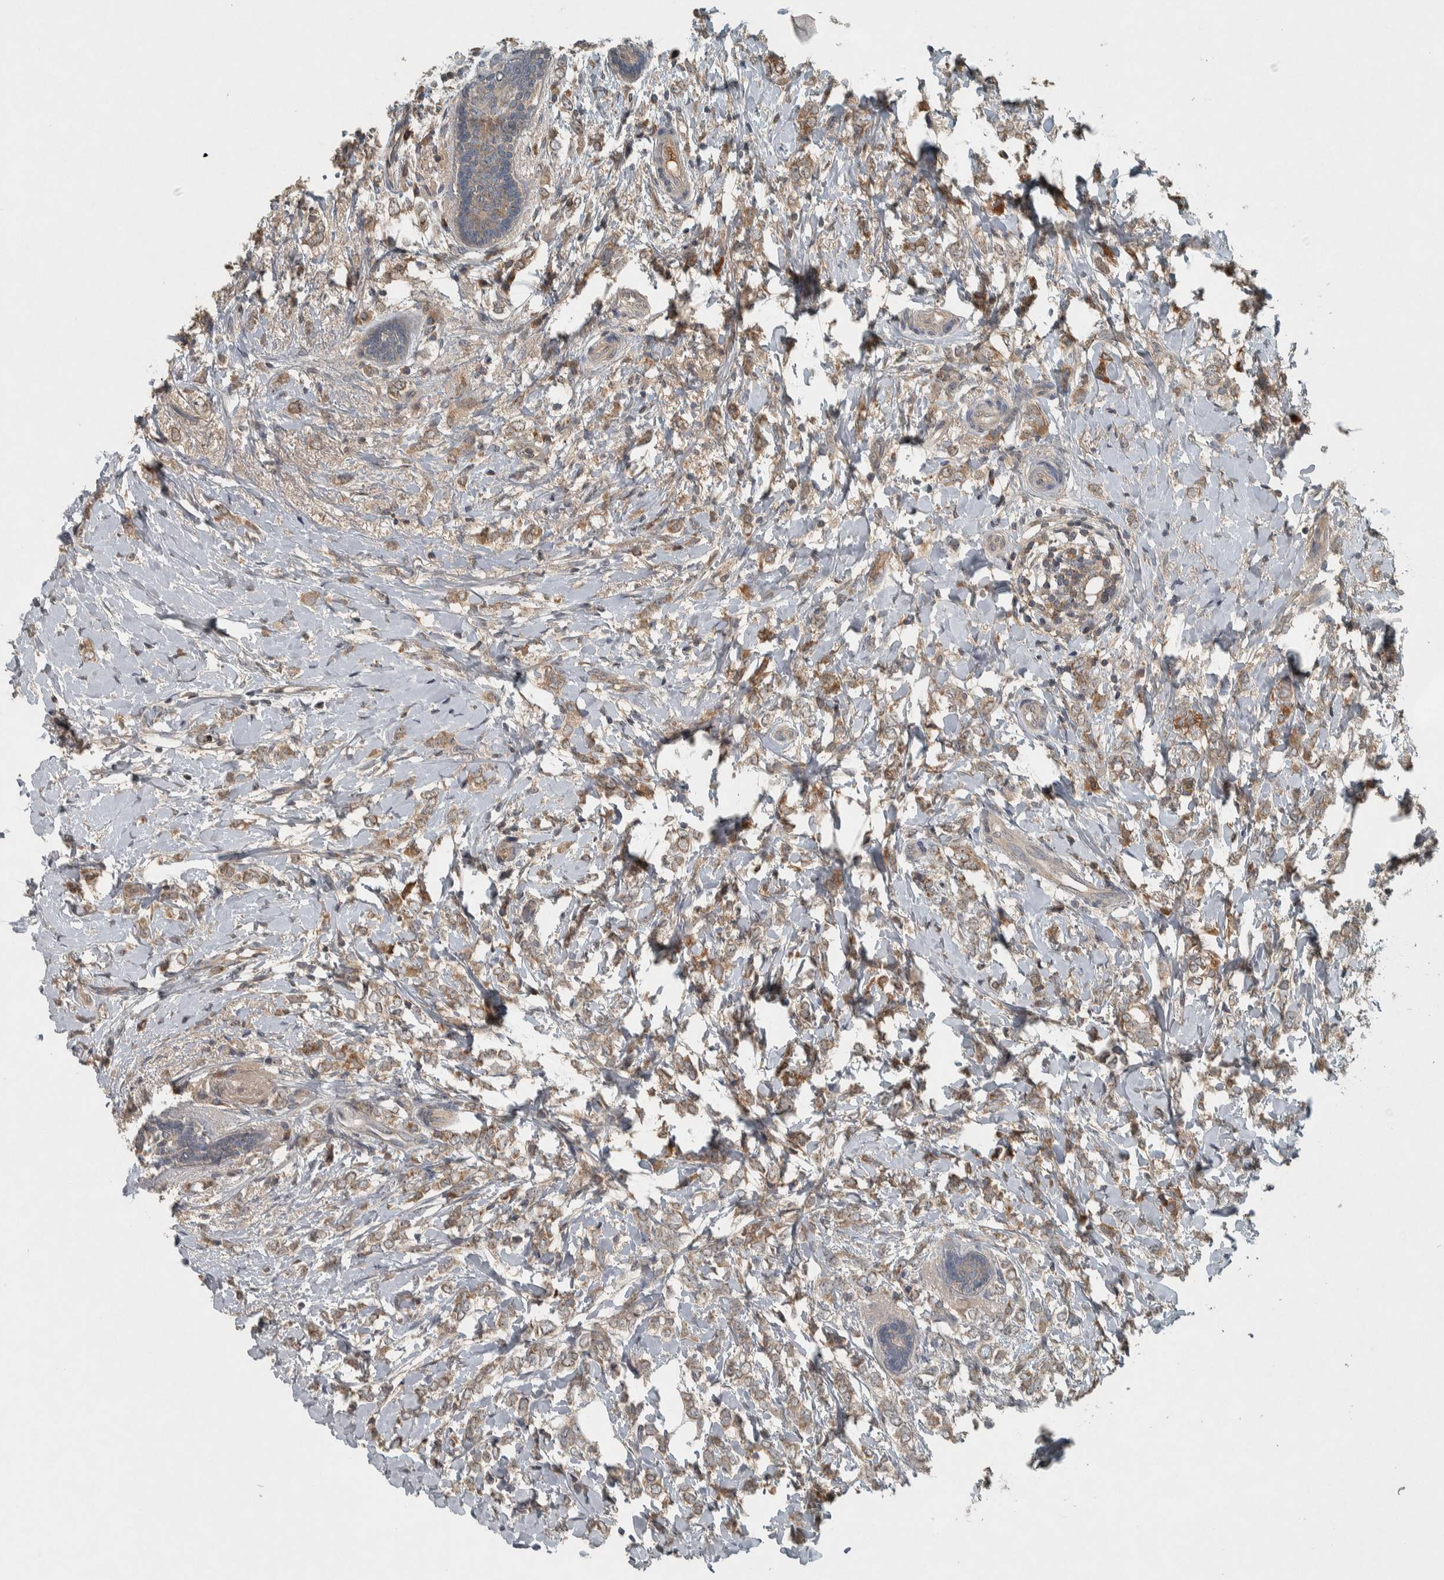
{"staining": {"intensity": "weak", "quantity": ">75%", "location": "cytoplasmic/membranous"}, "tissue": "breast cancer", "cell_type": "Tumor cells", "image_type": "cancer", "snomed": [{"axis": "morphology", "description": "Normal tissue, NOS"}, {"axis": "morphology", "description": "Lobular carcinoma"}, {"axis": "topography", "description": "Breast"}], "caption": "Lobular carcinoma (breast) stained with a brown dye shows weak cytoplasmic/membranous positive positivity in approximately >75% of tumor cells.", "gene": "CLCN2", "patient": {"sex": "female", "age": 47}}